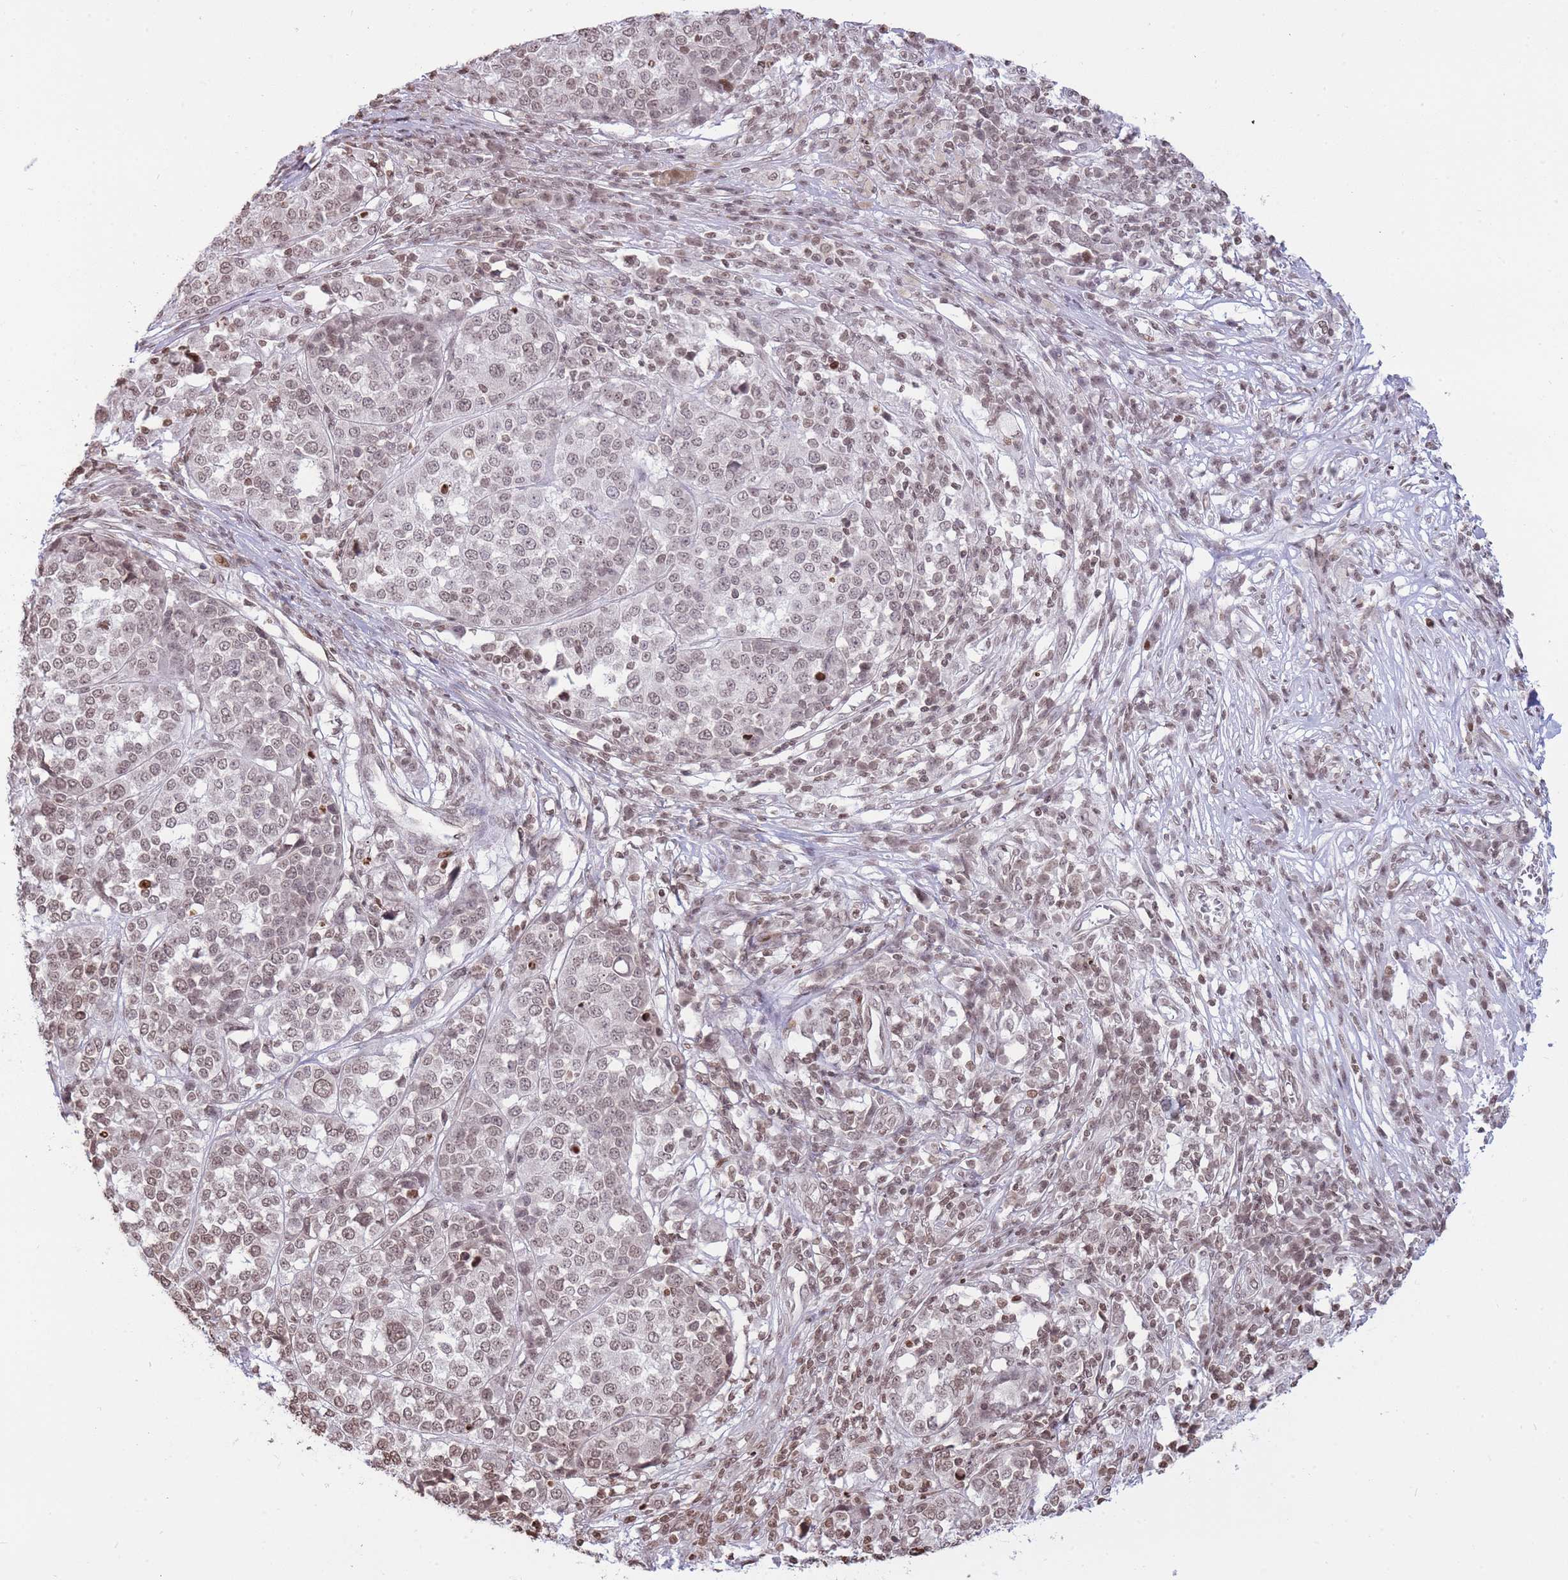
{"staining": {"intensity": "moderate", "quantity": ">75%", "location": "nuclear"}, "tissue": "melanoma", "cell_type": "Tumor cells", "image_type": "cancer", "snomed": [{"axis": "morphology", "description": "Malignant melanoma, Metastatic site"}, {"axis": "topography", "description": "Lymph node"}], "caption": "Melanoma was stained to show a protein in brown. There is medium levels of moderate nuclear positivity in about >75% of tumor cells.", "gene": "SHISAL1", "patient": {"sex": "male", "age": 44}}